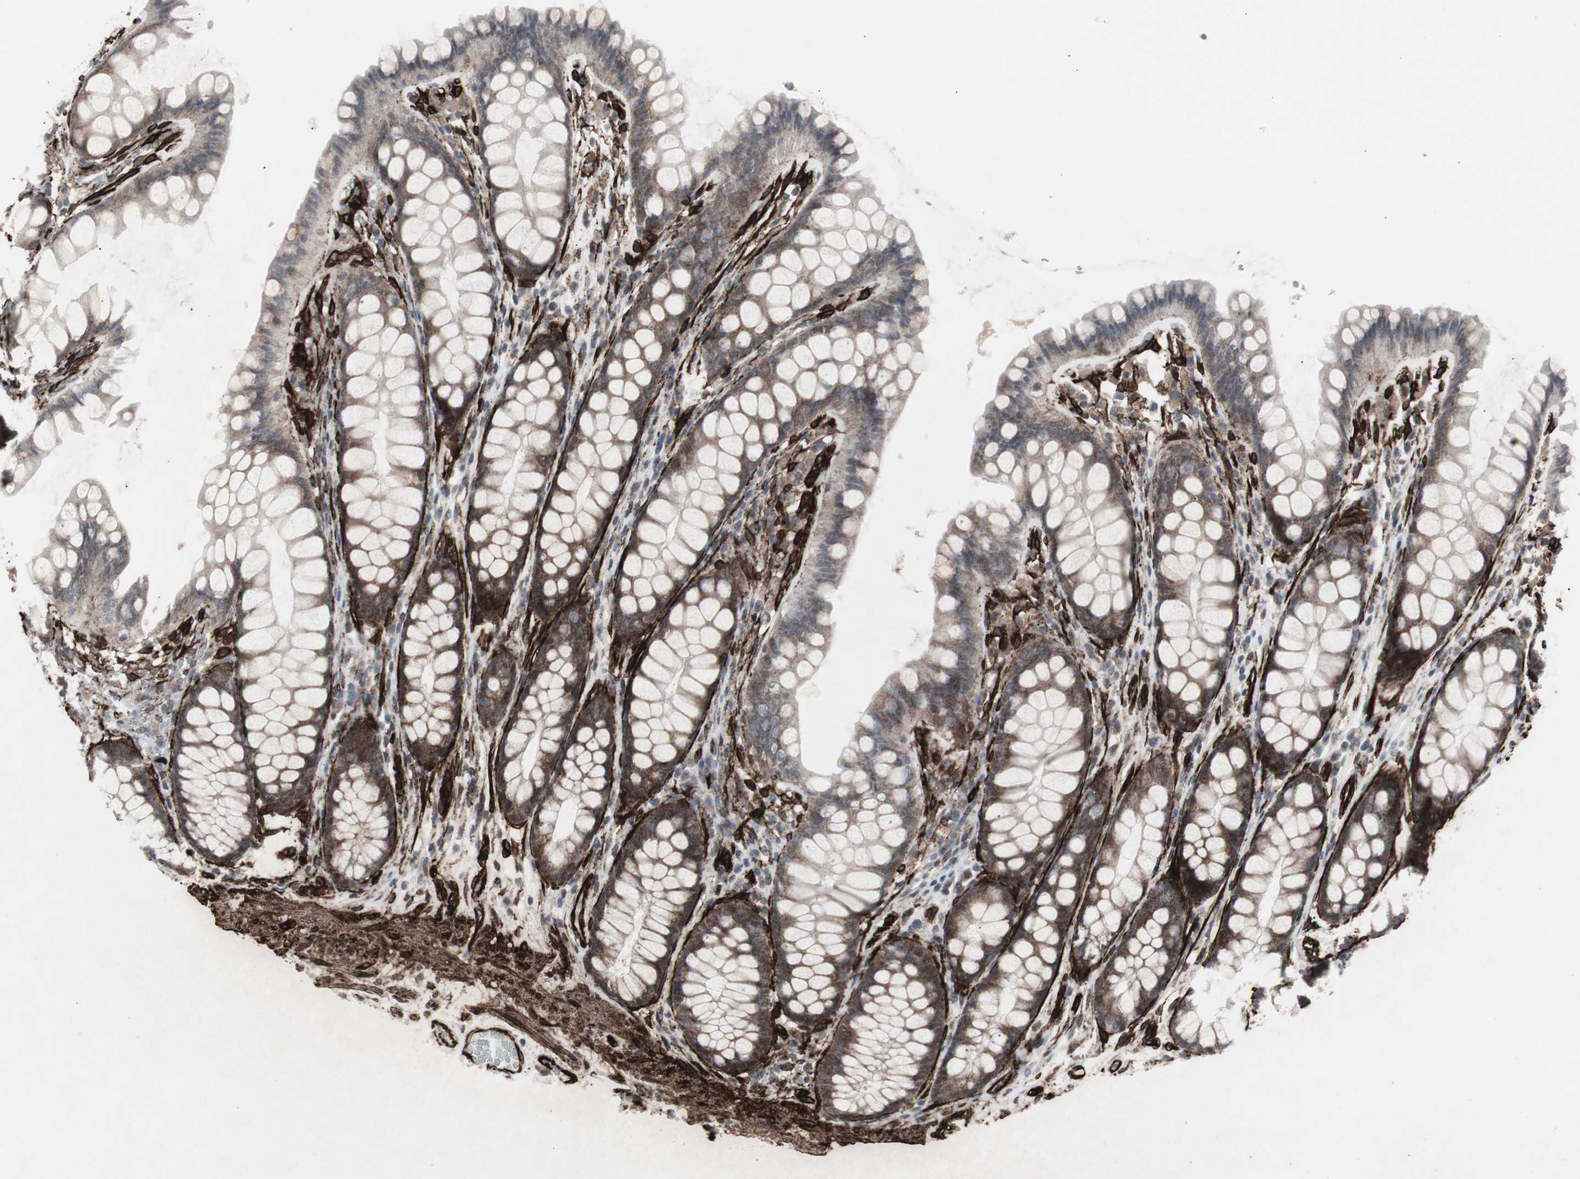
{"staining": {"intensity": "strong", "quantity": ">75%", "location": "cytoplasmic/membranous"}, "tissue": "colon", "cell_type": "Endothelial cells", "image_type": "normal", "snomed": [{"axis": "morphology", "description": "Normal tissue, NOS"}, {"axis": "topography", "description": "Colon"}], "caption": "Colon stained with DAB immunohistochemistry (IHC) shows high levels of strong cytoplasmic/membranous expression in approximately >75% of endothelial cells. The protein is shown in brown color, while the nuclei are stained blue.", "gene": "PDGFA", "patient": {"sex": "female", "age": 55}}